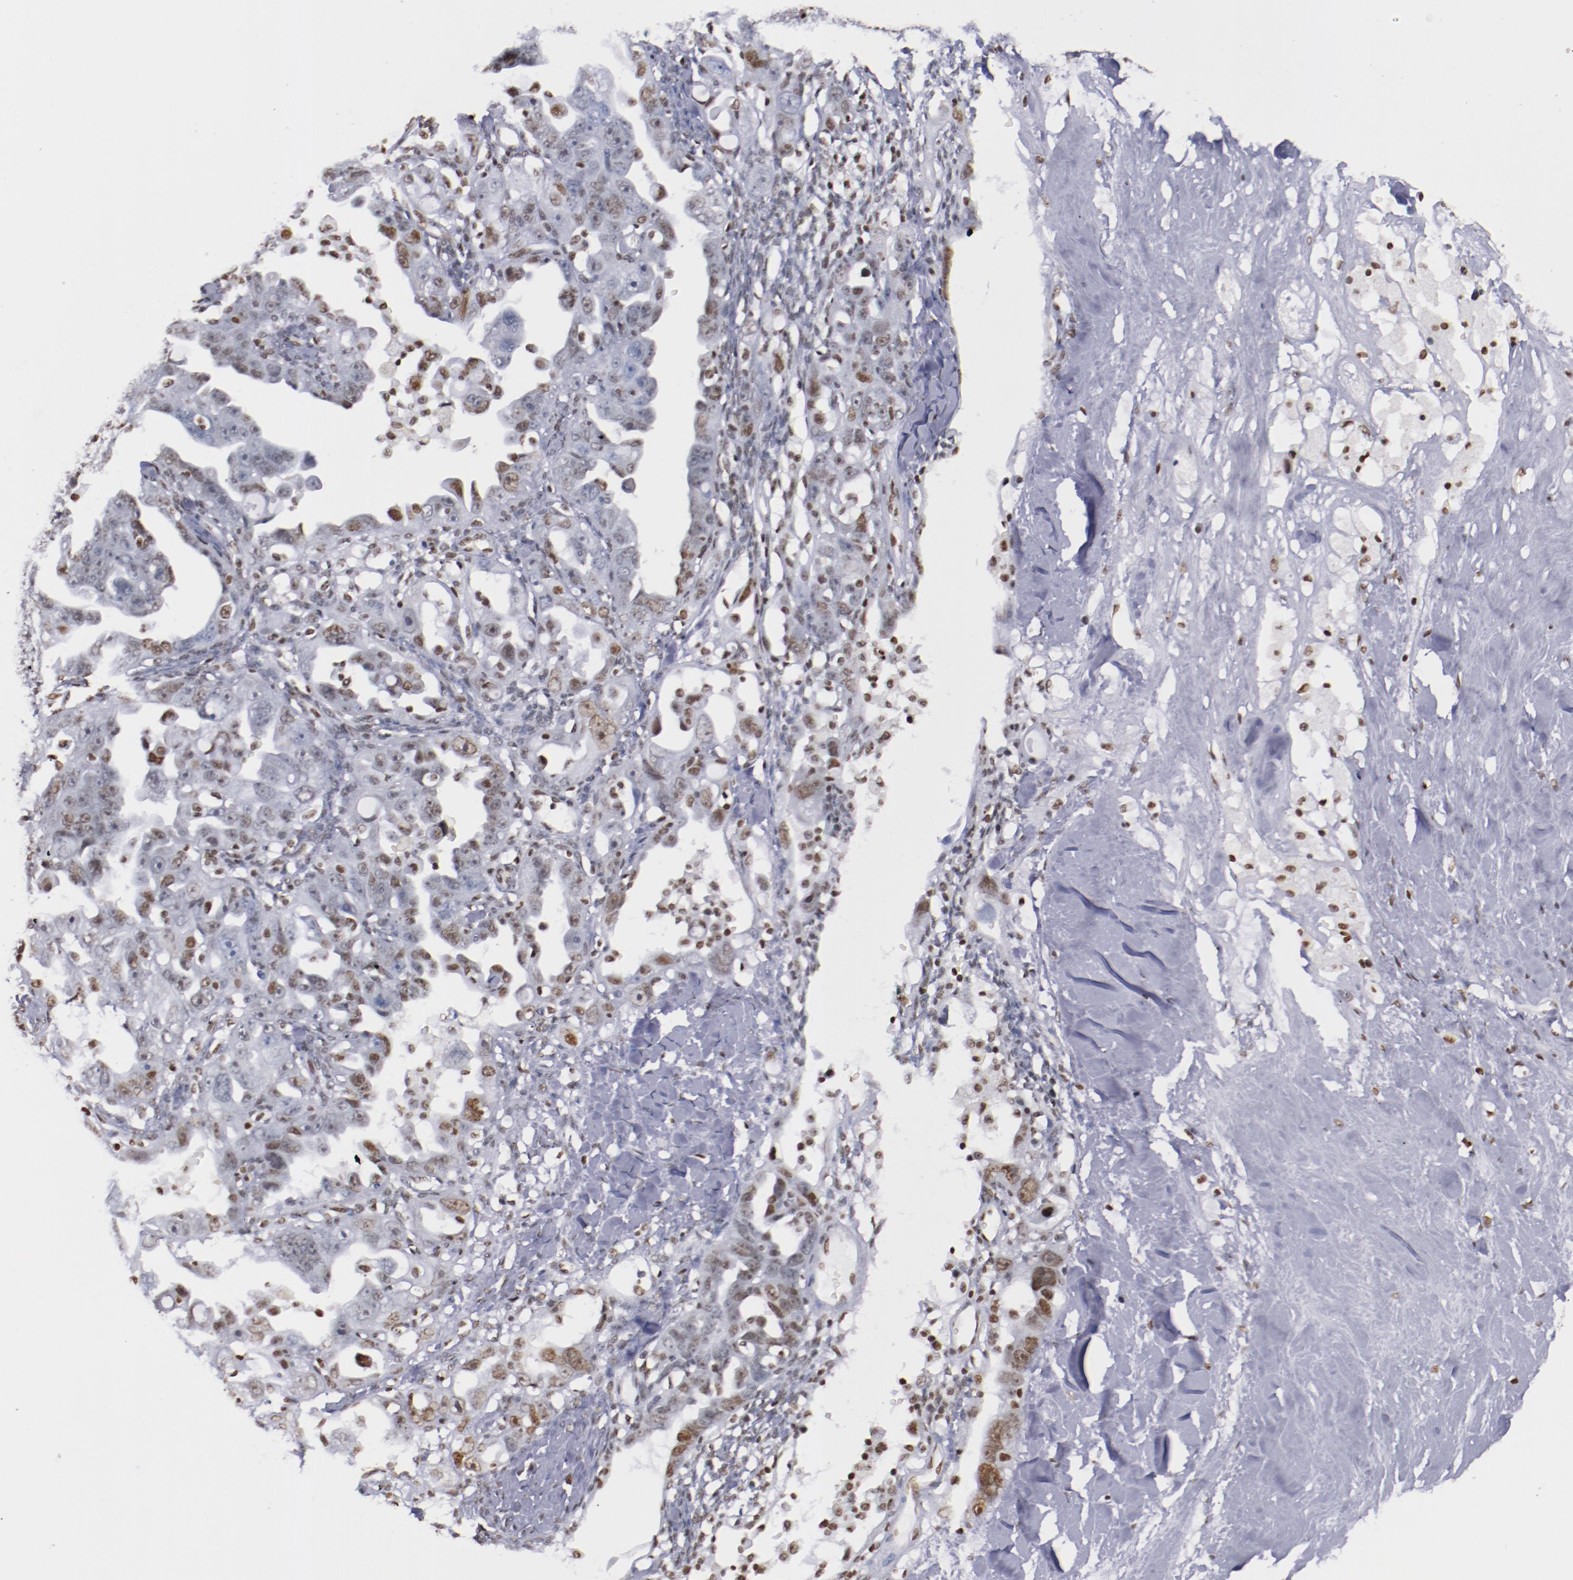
{"staining": {"intensity": "weak", "quantity": "25%-75%", "location": "nuclear"}, "tissue": "ovarian cancer", "cell_type": "Tumor cells", "image_type": "cancer", "snomed": [{"axis": "morphology", "description": "Cystadenocarcinoma, serous, NOS"}, {"axis": "topography", "description": "Ovary"}], "caption": "Immunohistochemistry micrograph of serous cystadenocarcinoma (ovarian) stained for a protein (brown), which exhibits low levels of weak nuclear expression in approximately 25%-75% of tumor cells.", "gene": "IFI16", "patient": {"sex": "female", "age": 66}}